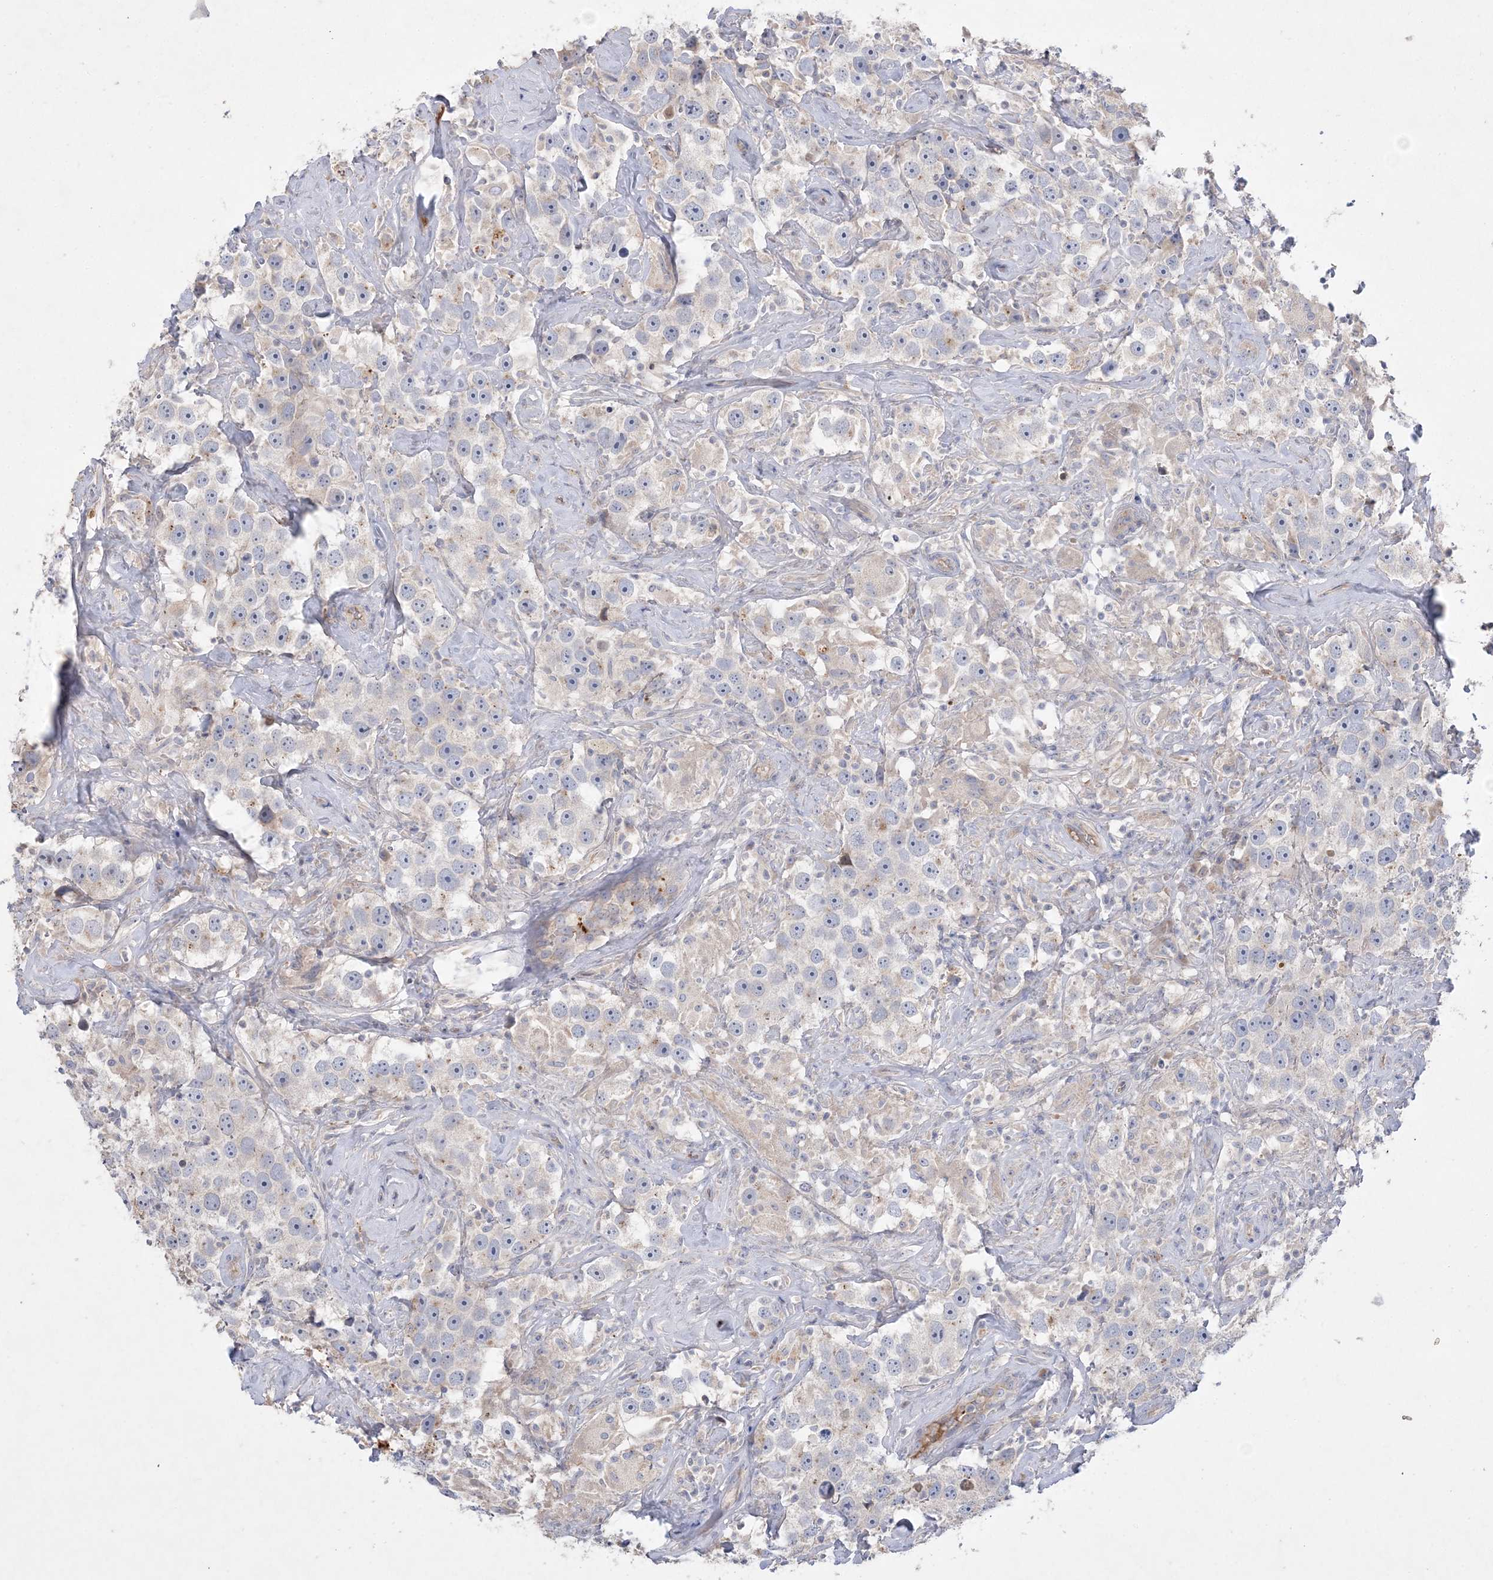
{"staining": {"intensity": "negative", "quantity": "none", "location": "none"}, "tissue": "testis cancer", "cell_type": "Tumor cells", "image_type": "cancer", "snomed": [{"axis": "morphology", "description": "Seminoma, NOS"}, {"axis": "topography", "description": "Testis"}], "caption": "This is a histopathology image of immunohistochemistry (IHC) staining of testis seminoma, which shows no positivity in tumor cells. (DAB IHC with hematoxylin counter stain).", "gene": "ADCK2", "patient": {"sex": "male", "age": 49}}